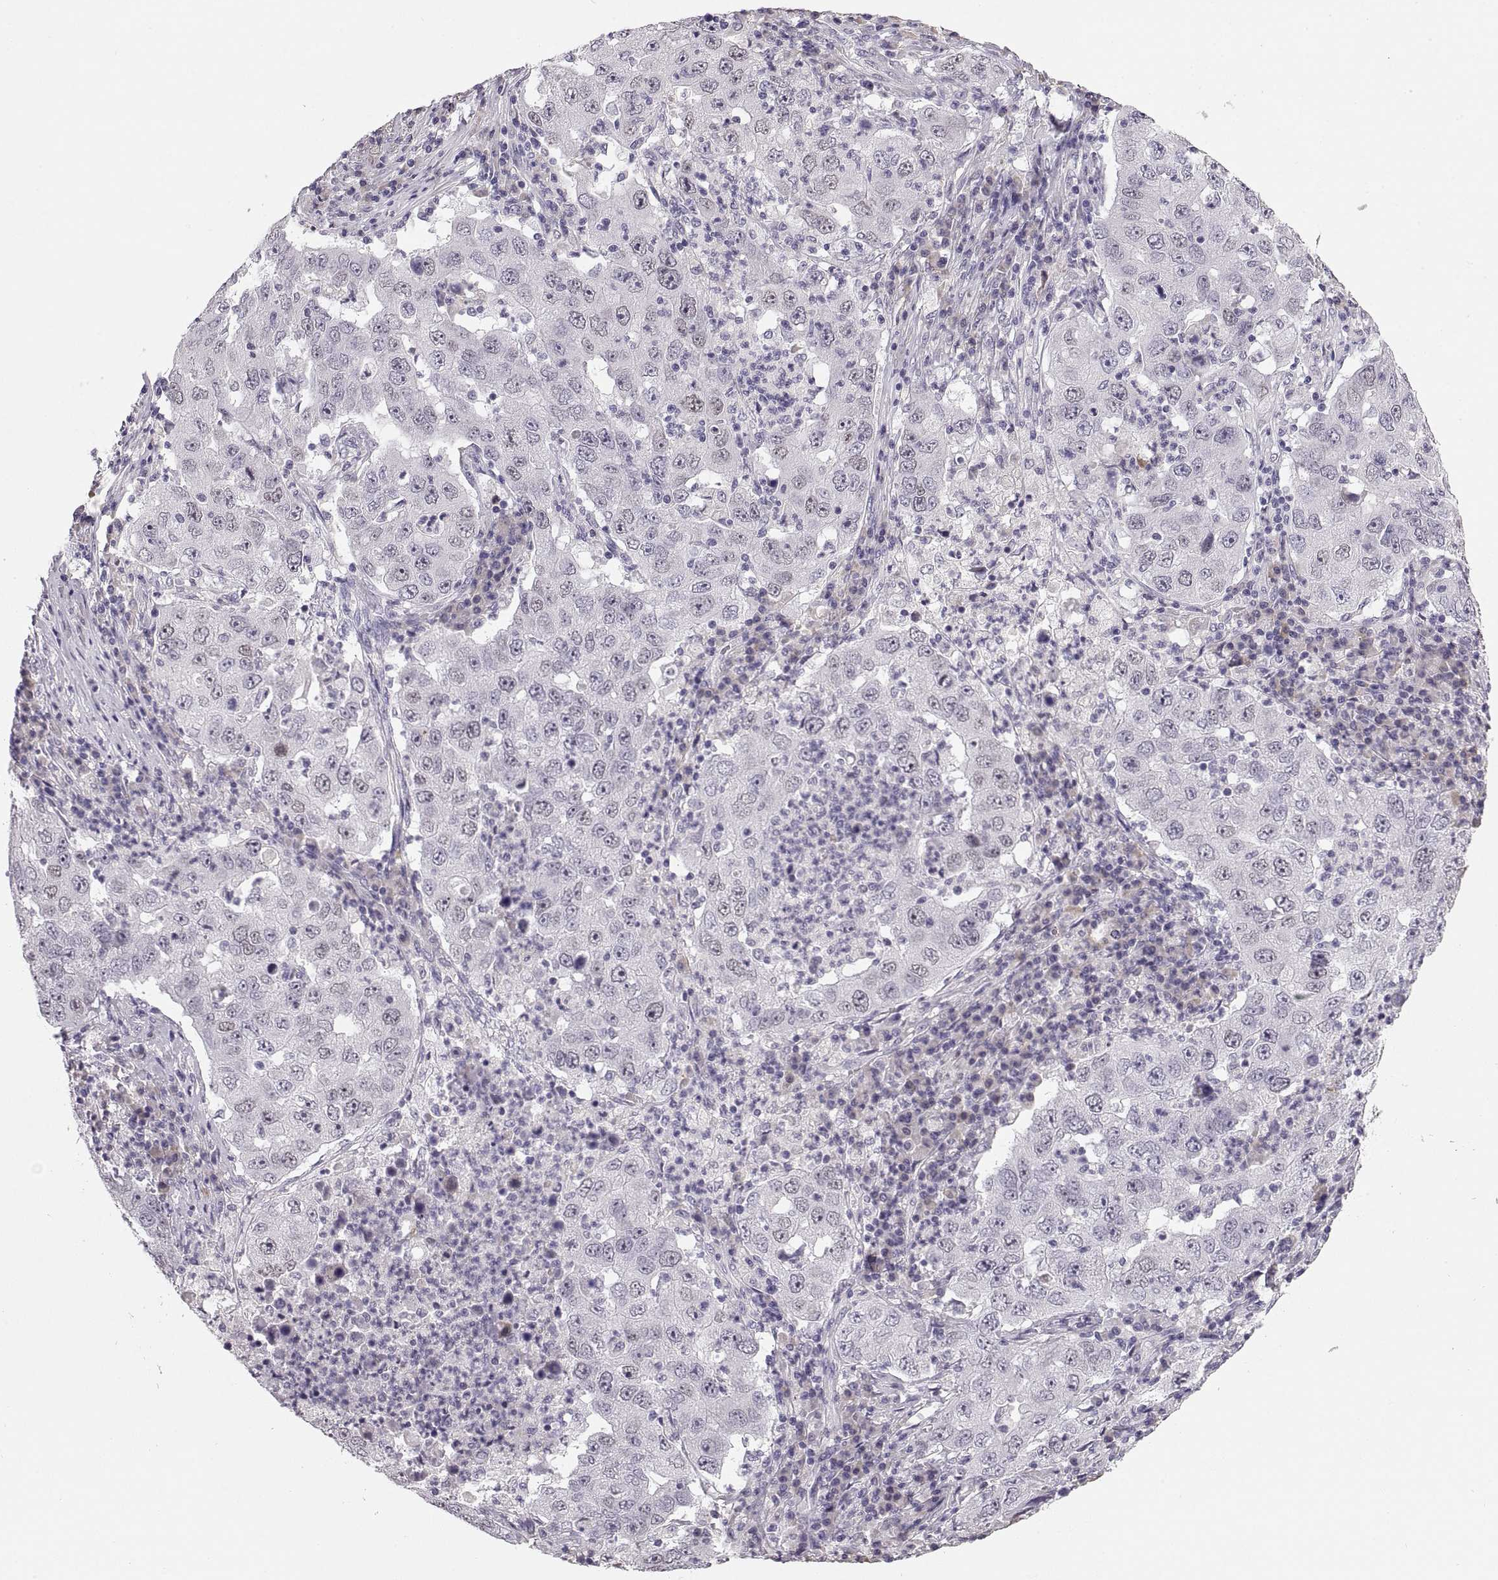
{"staining": {"intensity": "negative", "quantity": "none", "location": "none"}, "tissue": "lung cancer", "cell_type": "Tumor cells", "image_type": "cancer", "snomed": [{"axis": "morphology", "description": "Adenocarcinoma, NOS"}, {"axis": "topography", "description": "Lung"}], "caption": "Lung cancer (adenocarcinoma) stained for a protein using IHC reveals no staining tumor cells.", "gene": "MAGEB18", "patient": {"sex": "male", "age": 73}}